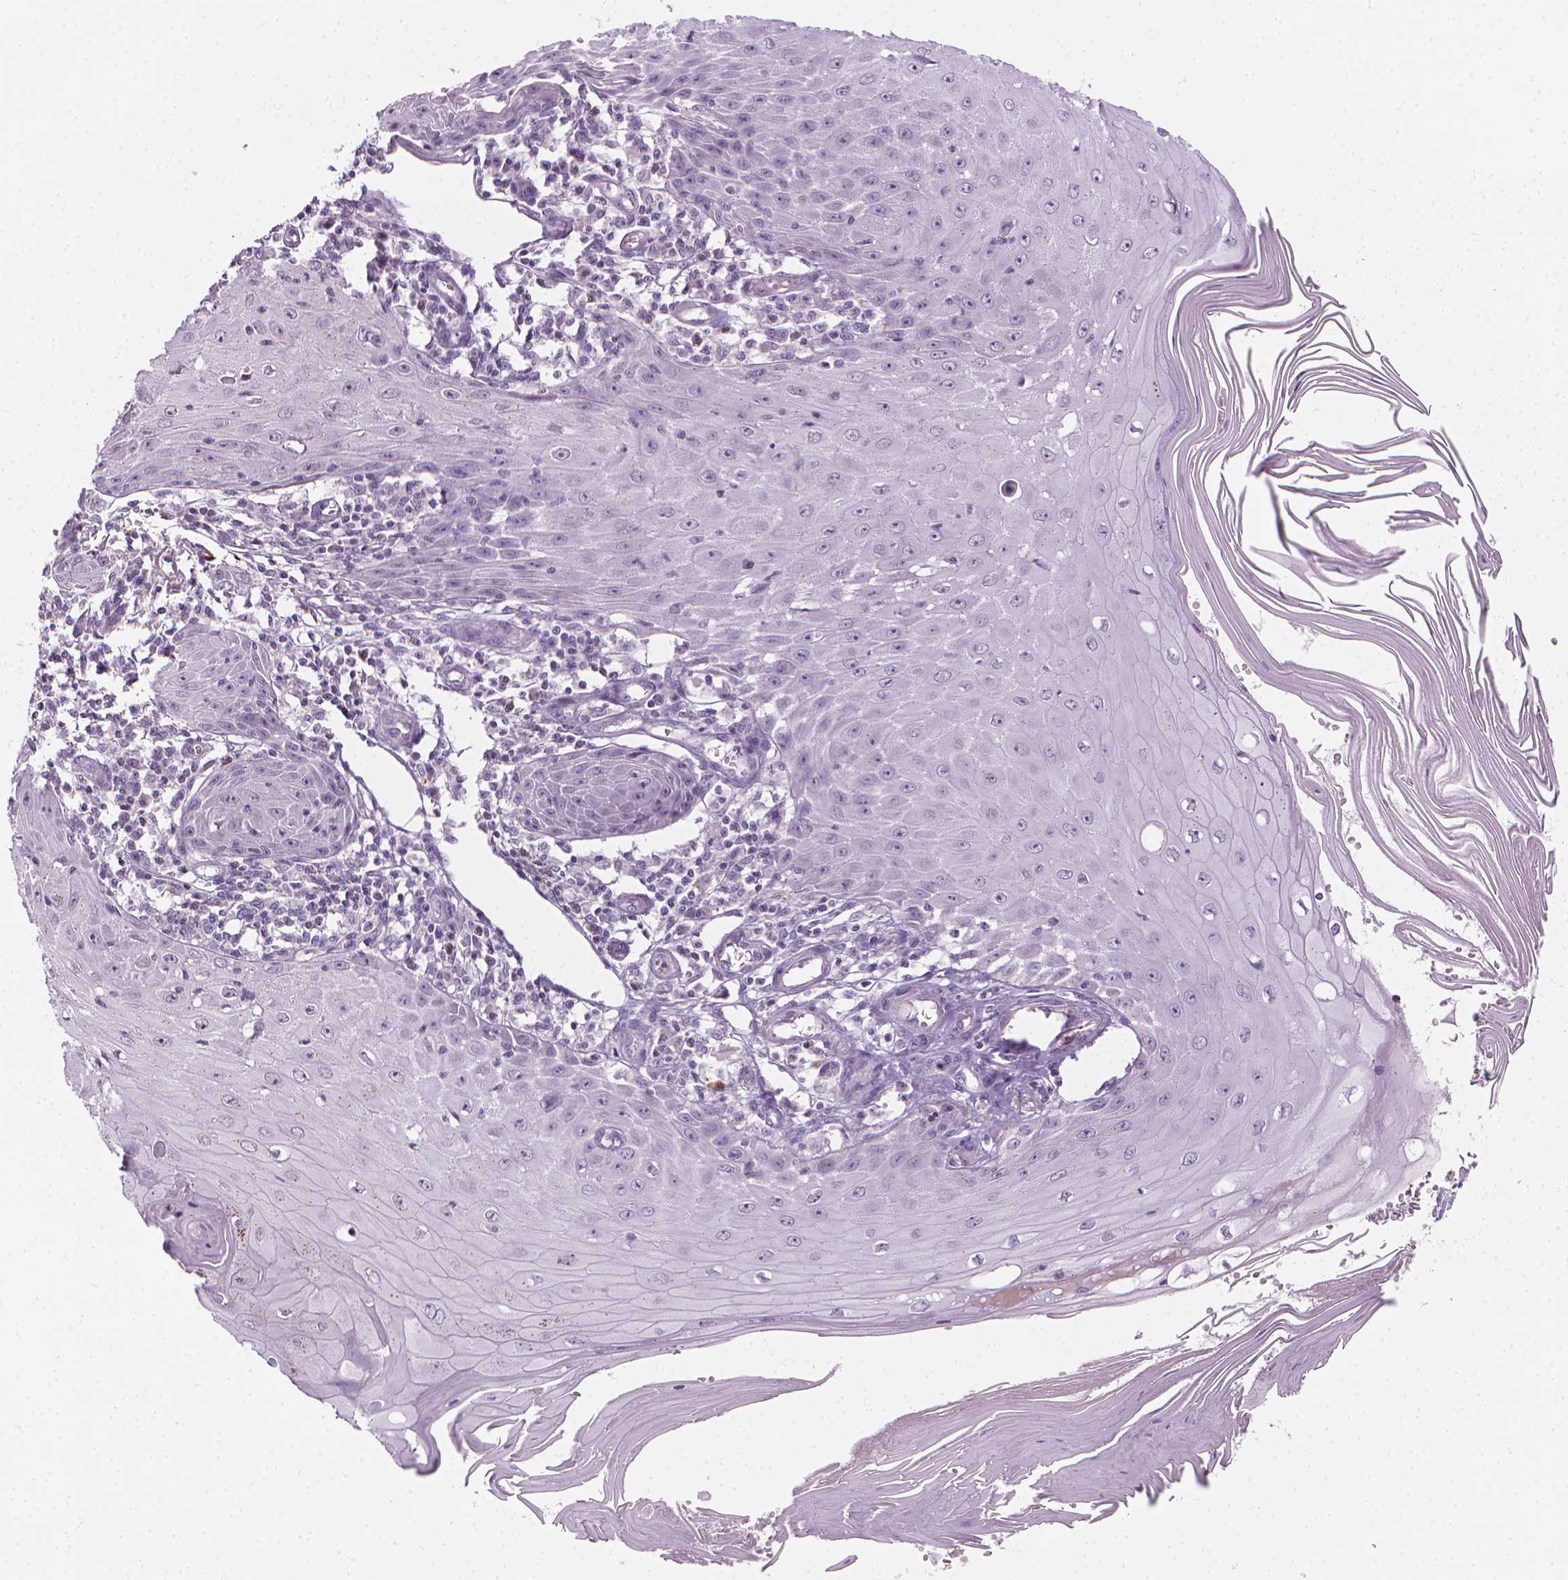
{"staining": {"intensity": "negative", "quantity": "none", "location": "none"}, "tissue": "skin cancer", "cell_type": "Tumor cells", "image_type": "cancer", "snomed": [{"axis": "morphology", "description": "Squamous cell carcinoma, NOS"}, {"axis": "topography", "description": "Skin"}], "caption": "High power microscopy photomicrograph of an immunohistochemistry (IHC) micrograph of squamous cell carcinoma (skin), revealing no significant staining in tumor cells.", "gene": "NCAN", "patient": {"sex": "female", "age": 73}}